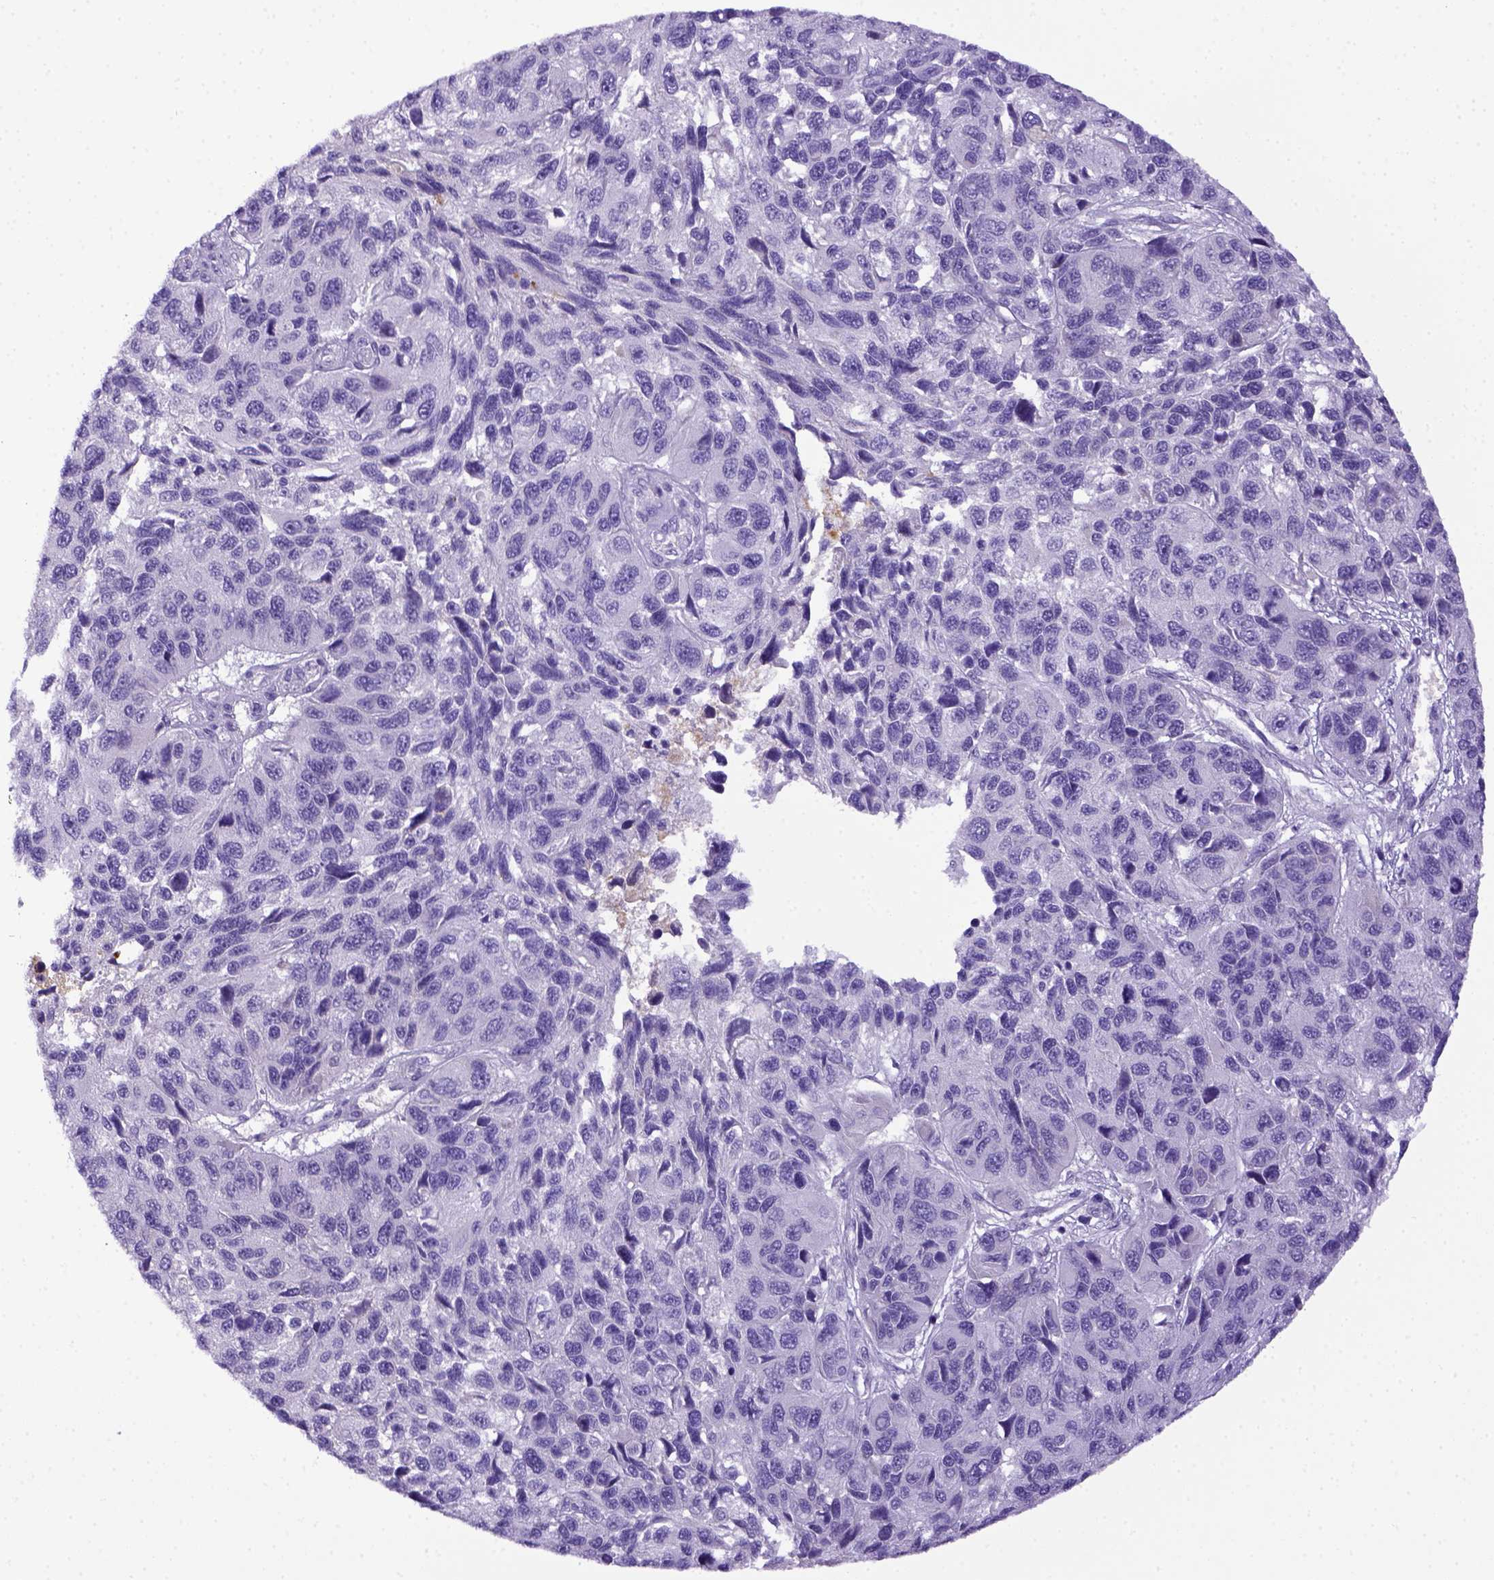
{"staining": {"intensity": "negative", "quantity": "none", "location": "none"}, "tissue": "melanoma", "cell_type": "Tumor cells", "image_type": "cancer", "snomed": [{"axis": "morphology", "description": "Malignant melanoma, NOS"}, {"axis": "topography", "description": "Skin"}], "caption": "Tumor cells are negative for brown protein staining in melanoma.", "gene": "ITIH4", "patient": {"sex": "male", "age": 53}}